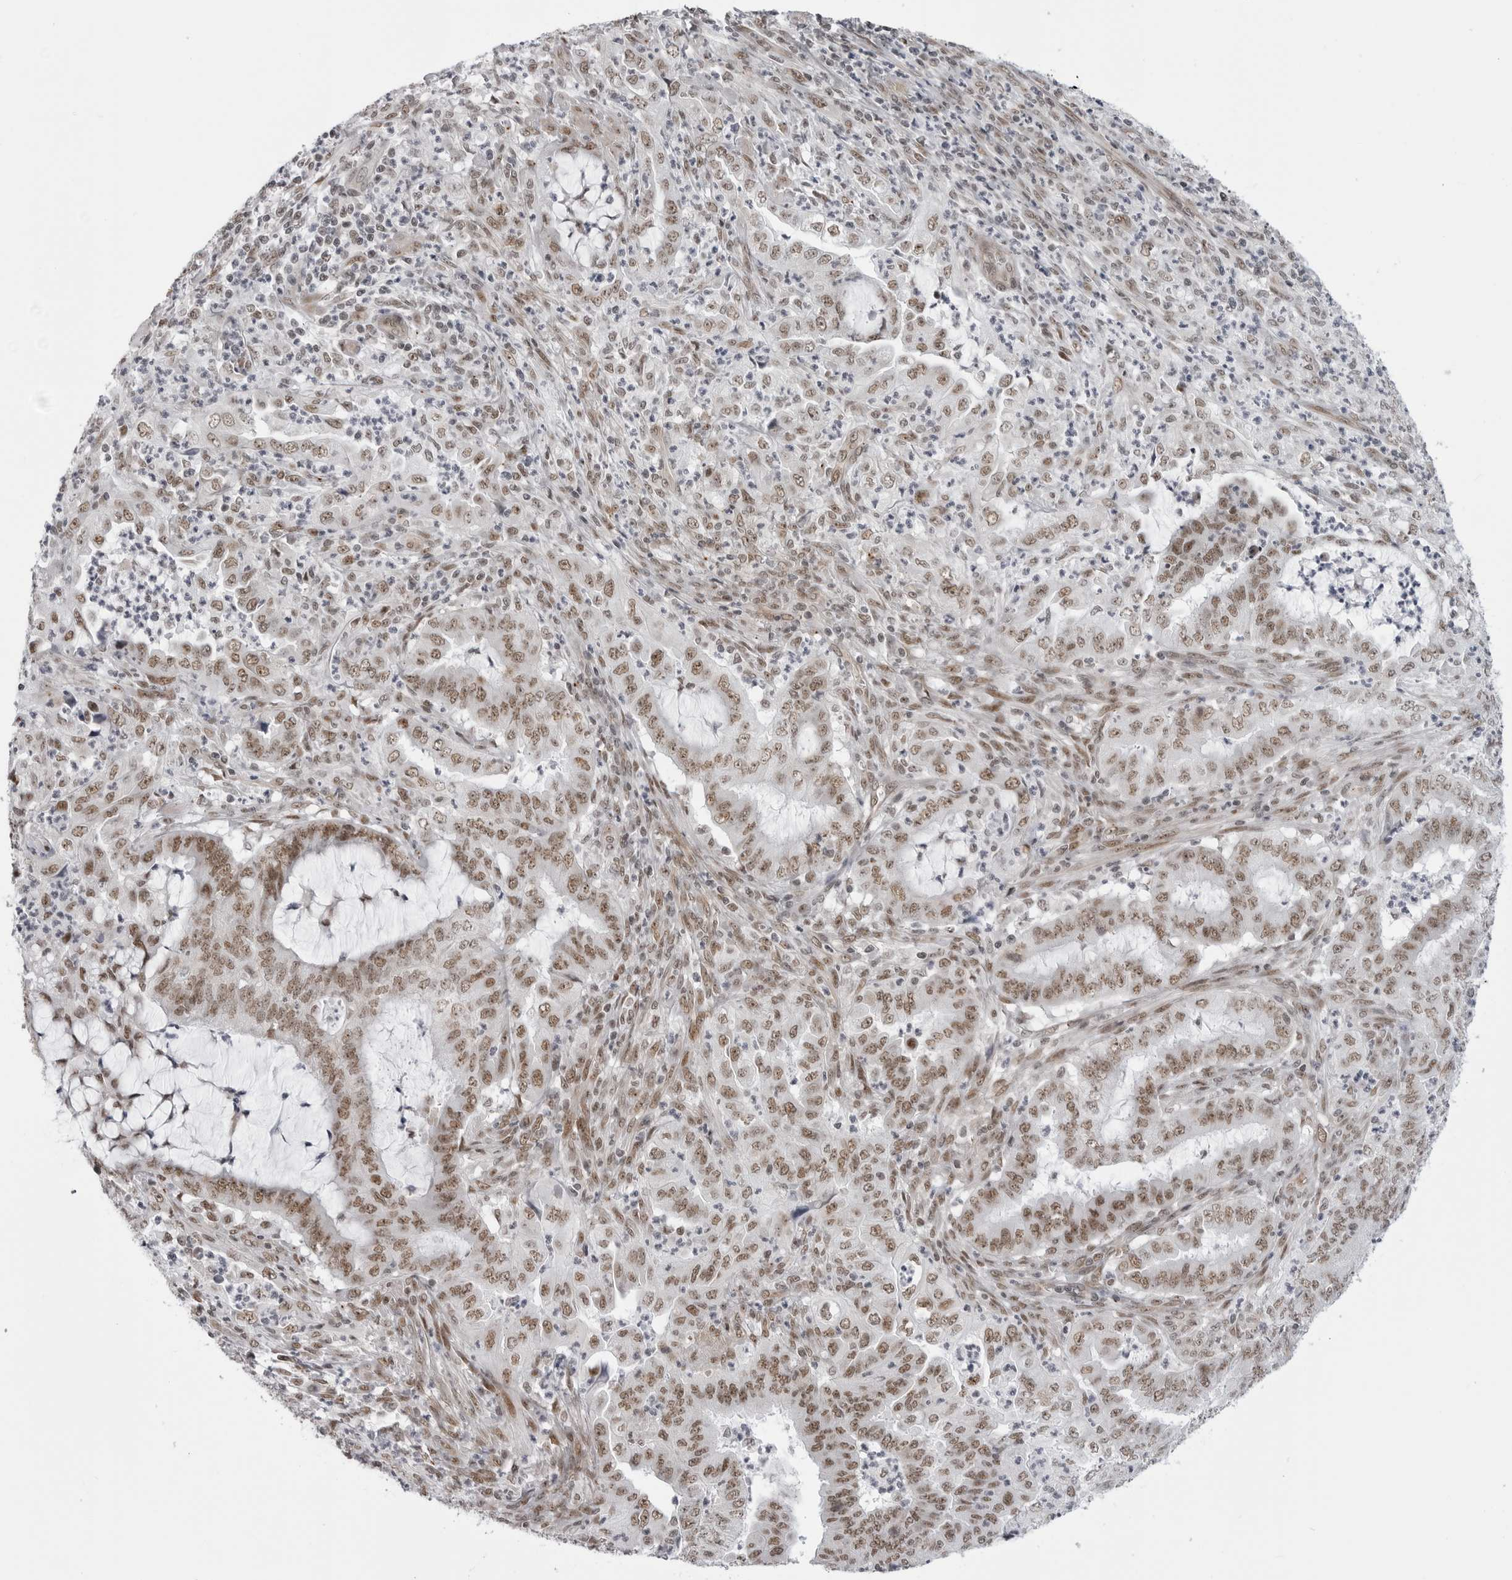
{"staining": {"intensity": "moderate", "quantity": ">75%", "location": "nuclear"}, "tissue": "endometrial cancer", "cell_type": "Tumor cells", "image_type": "cancer", "snomed": [{"axis": "morphology", "description": "Adenocarcinoma, NOS"}, {"axis": "topography", "description": "Endometrium"}], "caption": "This is an image of IHC staining of adenocarcinoma (endometrial), which shows moderate staining in the nuclear of tumor cells.", "gene": "RNF26", "patient": {"sex": "female", "age": 51}}